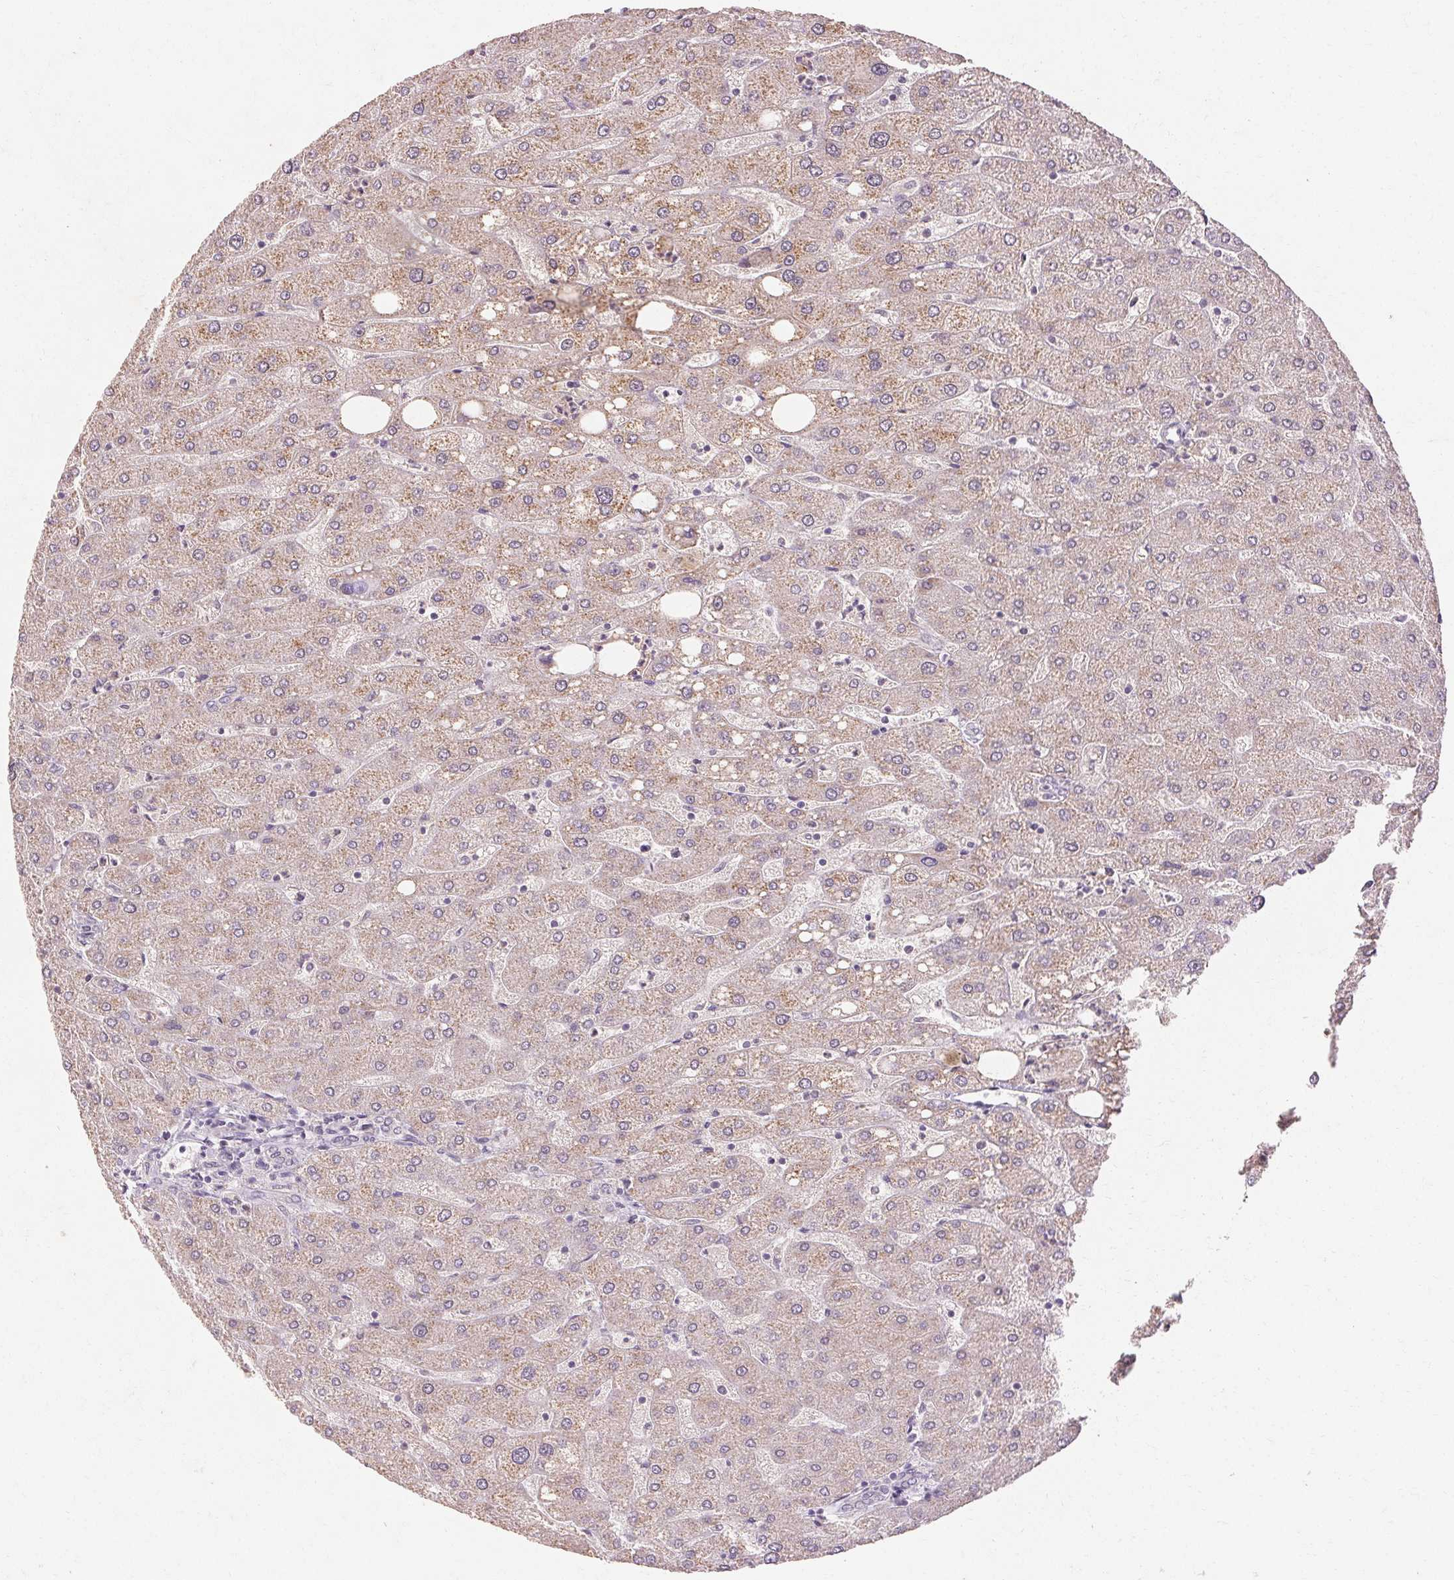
{"staining": {"intensity": "negative", "quantity": "none", "location": "none"}, "tissue": "liver", "cell_type": "Cholangiocytes", "image_type": "normal", "snomed": [{"axis": "morphology", "description": "Normal tissue, NOS"}, {"axis": "topography", "description": "Liver"}], "caption": "Immunohistochemical staining of benign liver demonstrates no significant staining in cholangiocytes.", "gene": "SKP2", "patient": {"sex": "male", "age": 67}}